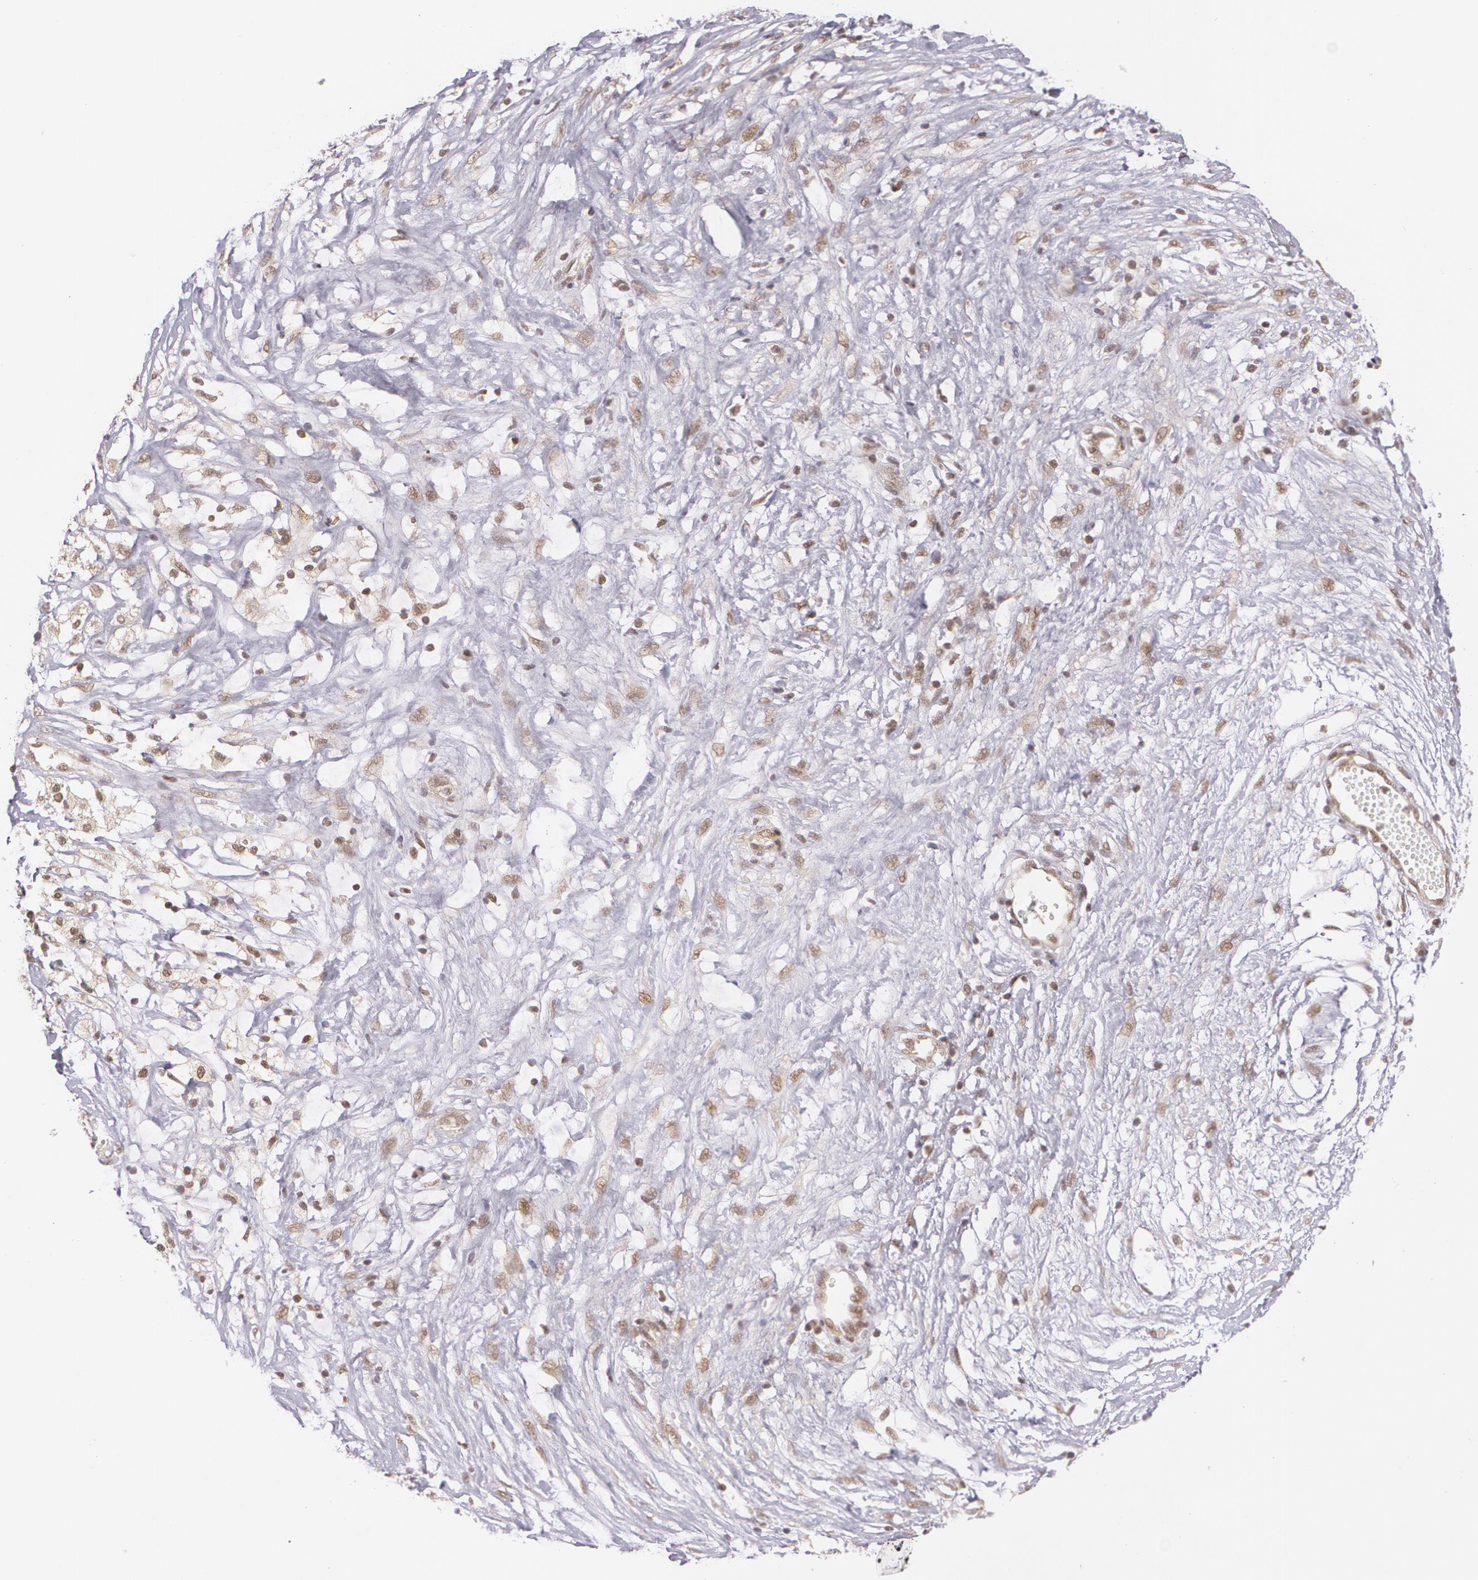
{"staining": {"intensity": "moderate", "quantity": "25%-75%", "location": "cytoplasmic/membranous,nuclear"}, "tissue": "ovarian cancer", "cell_type": "Tumor cells", "image_type": "cancer", "snomed": [{"axis": "morphology", "description": "Carcinoma, endometroid"}, {"axis": "topography", "description": "Ovary"}], "caption": "A histopathology image of human ovarian cancer (endometroid carcinoma) stained for a protein shows moderate cytoplasmic/membranous and nuclear brown staining in tumor cells. Ihc stains the protein of interest in brown and the nuclei are stained blue.", "gene": "CUL2", "patient": {"sex": "female", "age": 42}}